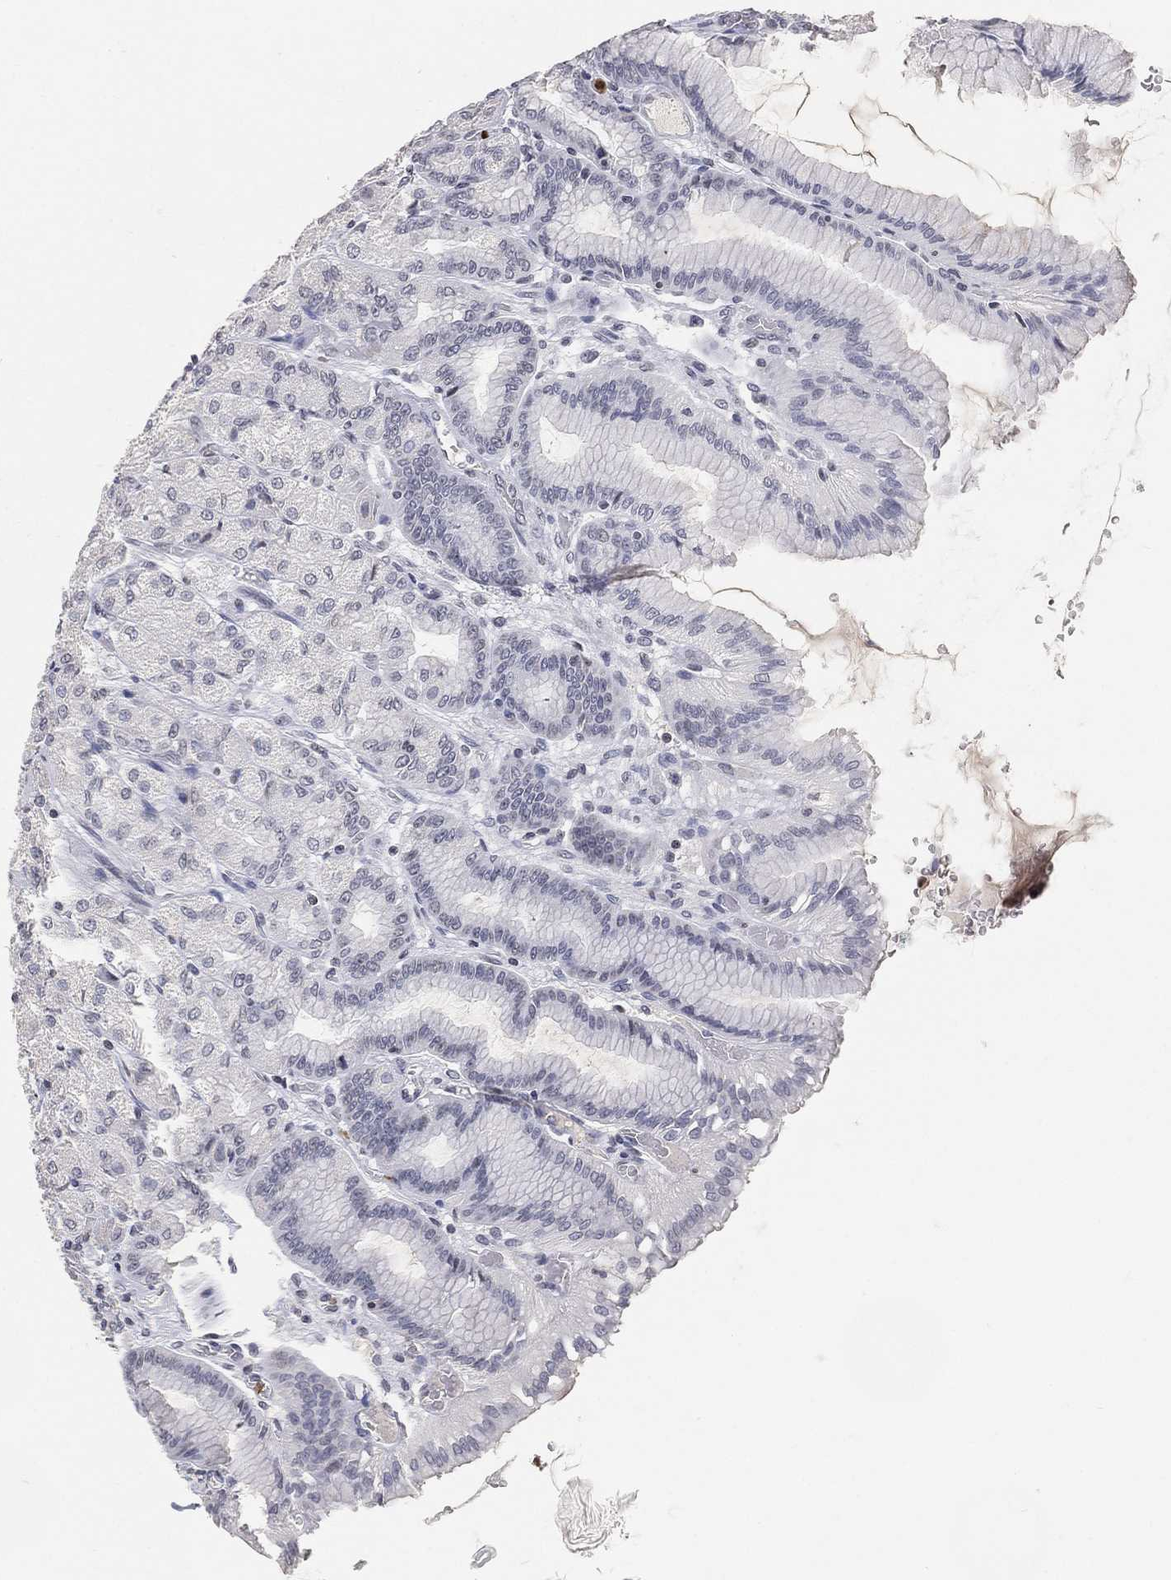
{"staining": {"intensity": "negative", "quantity": "none", "location": "none"}, "tissue": "stomach", "cell_type": "Glandular cells", "image_type": "normal", "snomed": [{"axis": "morphology", "description": "Normal tissue, NOS"}, {"axis": "morphology", "description": "Adenocarcinoma, NOS"}, {"axis": "morphology", "description": "Adenocarcinoma, High grade"}, {"axis": "topography", "description": "Stomach, upper"}, {"axis": "topography", "description": "Stomach"}], "caption": "Glandular cells show no significant positivity in unremarkable stomach.", "gene": "ARG1", "patient": {"sex": "female", "age": 65}}